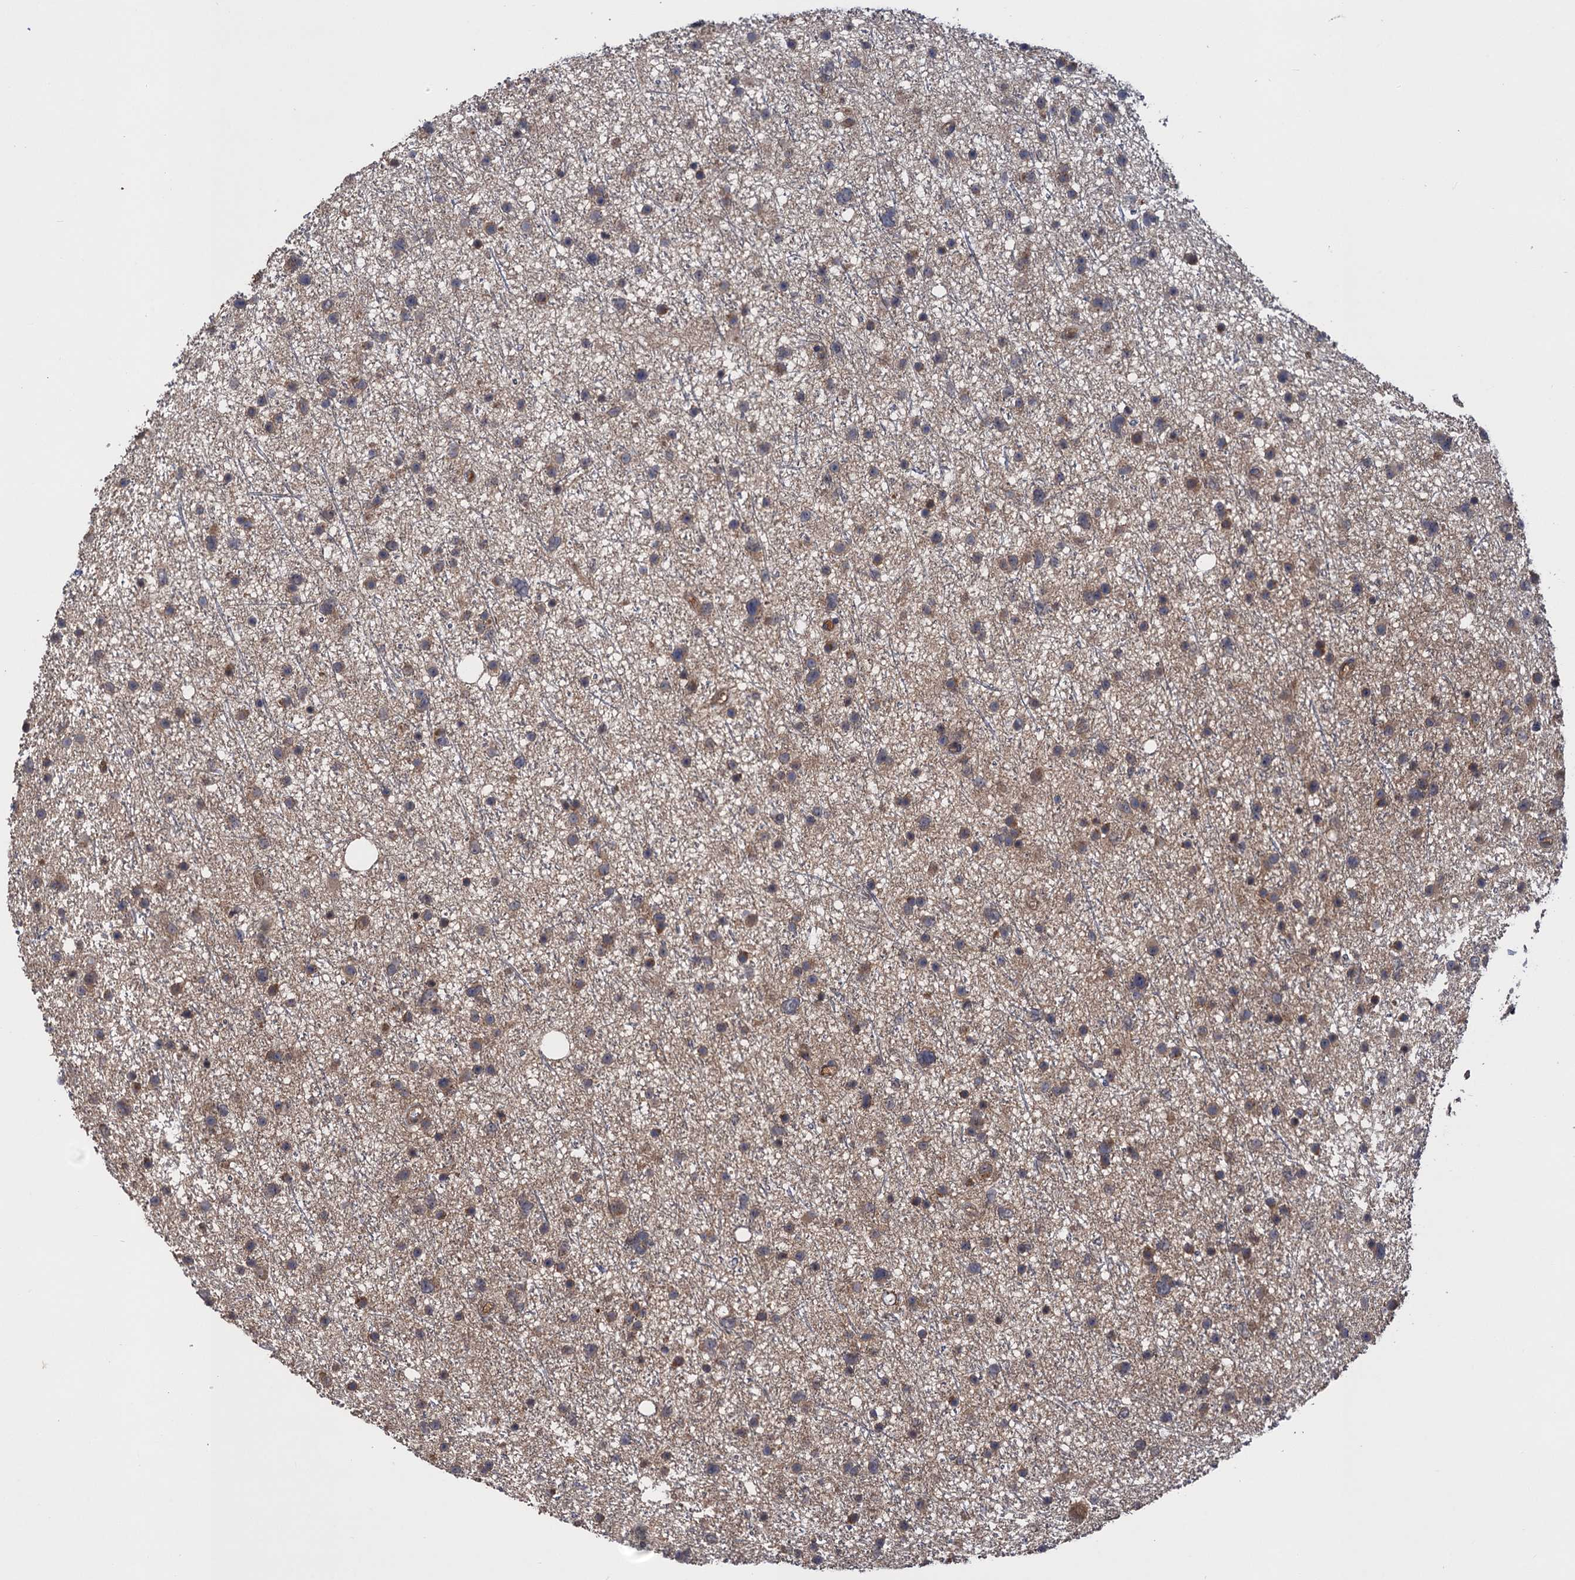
{"staining": {"intensity": "weak", "quantity": "25%-75%", "location": "cytoplasmic/membranous"}, "tissue": "glioma", "cell_type": "Tumor cells", "image_type": "cancer", "snomed": [{"axis": "morphology", "description": "Glioma, malignant, Low grade"}, {"axis": "topography", "description": "Cerebral cortex"}], "caption": "An immunohistochemistry (IHC) micrograph of neoplastic tissue is shown. Protein staining in brown shows weak cytoplasmic/membranous positivity in low-grade glioma (malignant) within tumor cells.", "gene": "DGKA", "patient": {"sex": "female", "age": 39}}